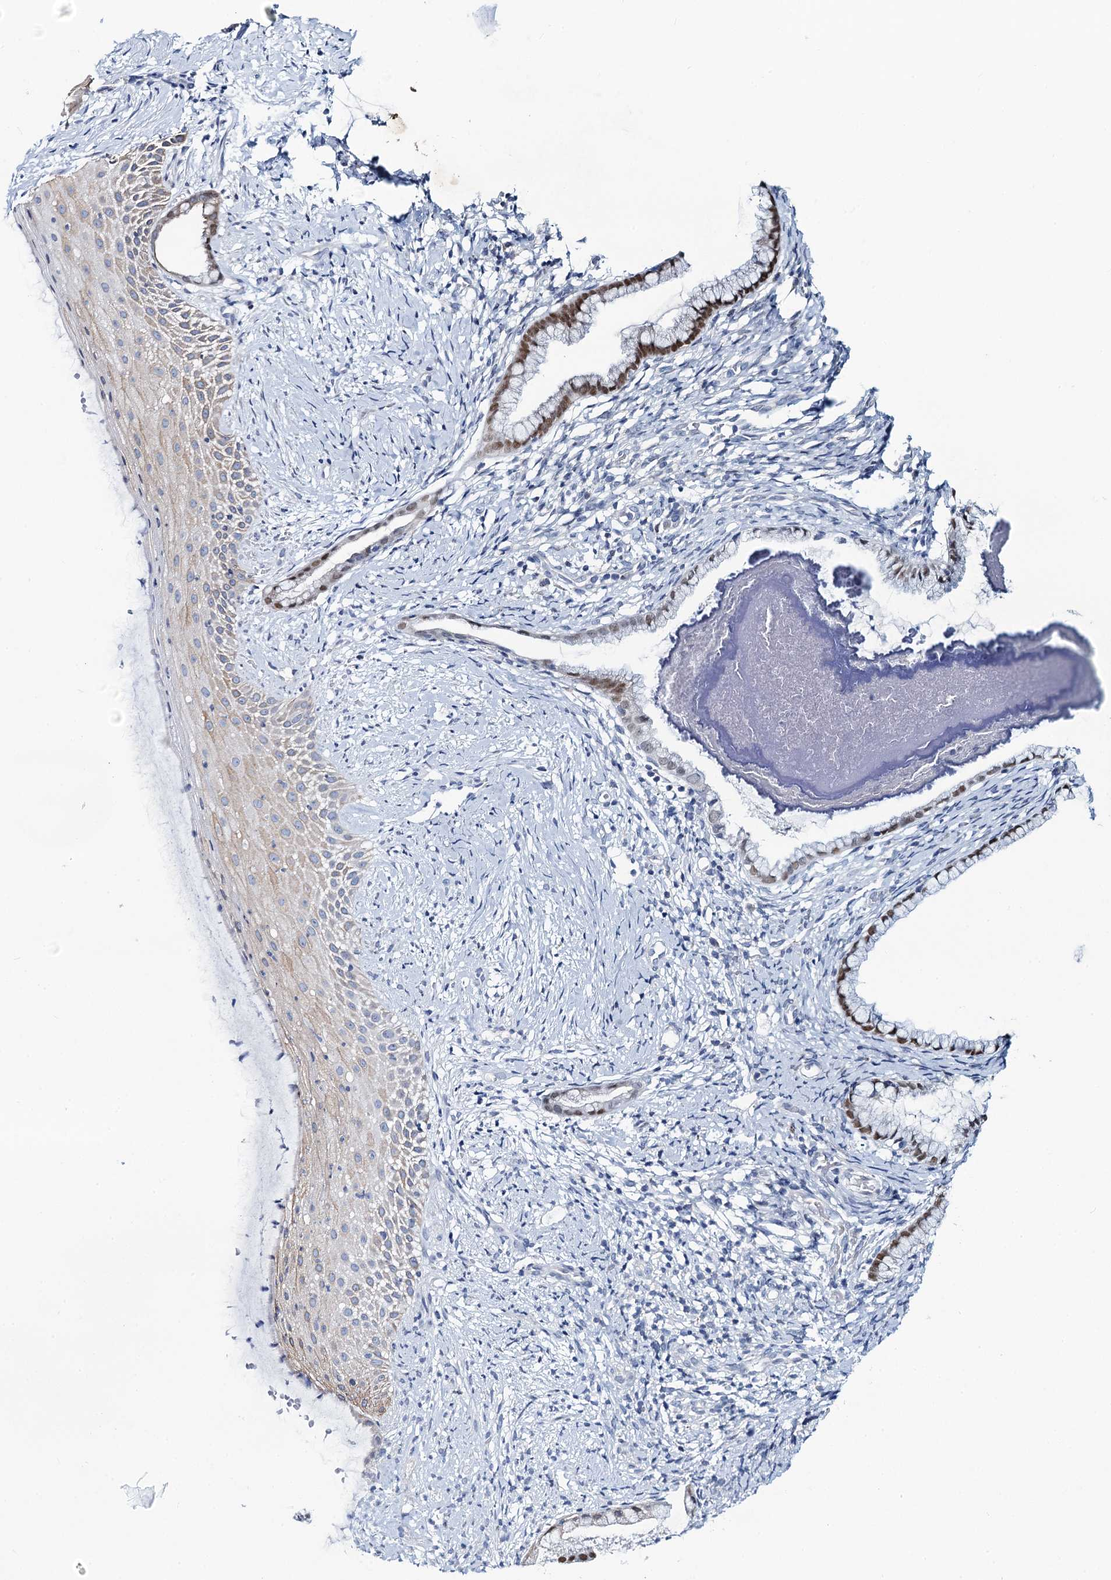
{"staining": {"intensity": "moderate", "quantity": "25%-75%", "location": "nuclear"}, "tissue": "cervix", "cell_type": "Glandular cells", "image_type": "normal", "snomed": [{"axis": "morphology", "description": "Normal tissue, NOS"}, {"axis": "topography", "description": "Cervix"}], "caption": "The immunohistochemical stain highlights moderate nuclear positivity in glandular cells of normal cervix.", "gene": "TOX3", "patient": {"sex": "female", "age": 36}}